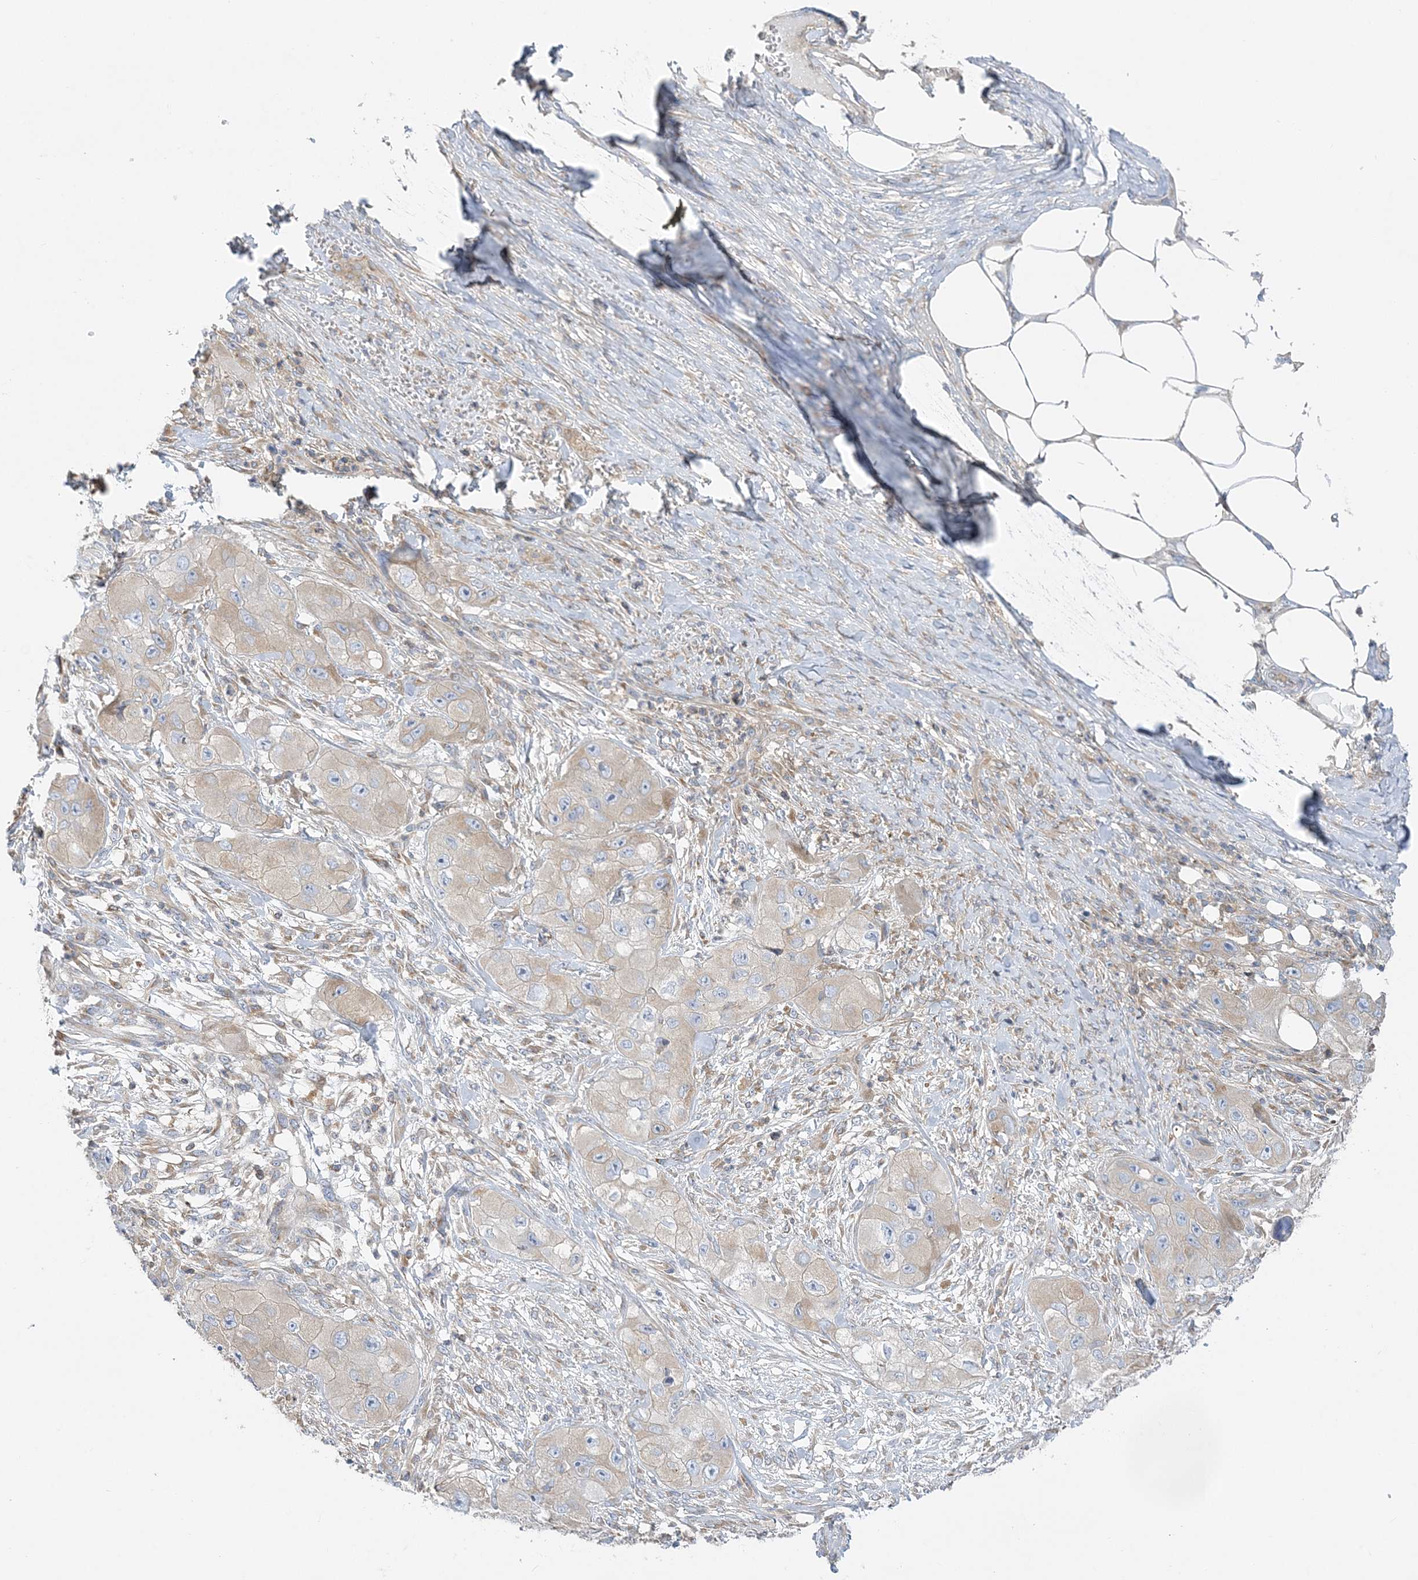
{"staining": {"intensity": "weak", "quantity": "<25%", "location": "cytoplasmic/membranous"}, "tissue": "skin cancer", "cell_type": "Tumor cells", "image_type": "cancer", "snomed": [{"axis": "morphology", "description": "Squamous cell carcinoma, NOS"}, {"axis": "topography", "description": "Skin"}, {"axis": "topography", "description": "Subcutis"}], "caption": "Squamous cell carcinoma (skin) stained for a protein using immunohistochemistry (IHC) exhibits no staining tumor cells.", "gene": "FAM114A2", "patient": {"sex": "male", "age": 73}}